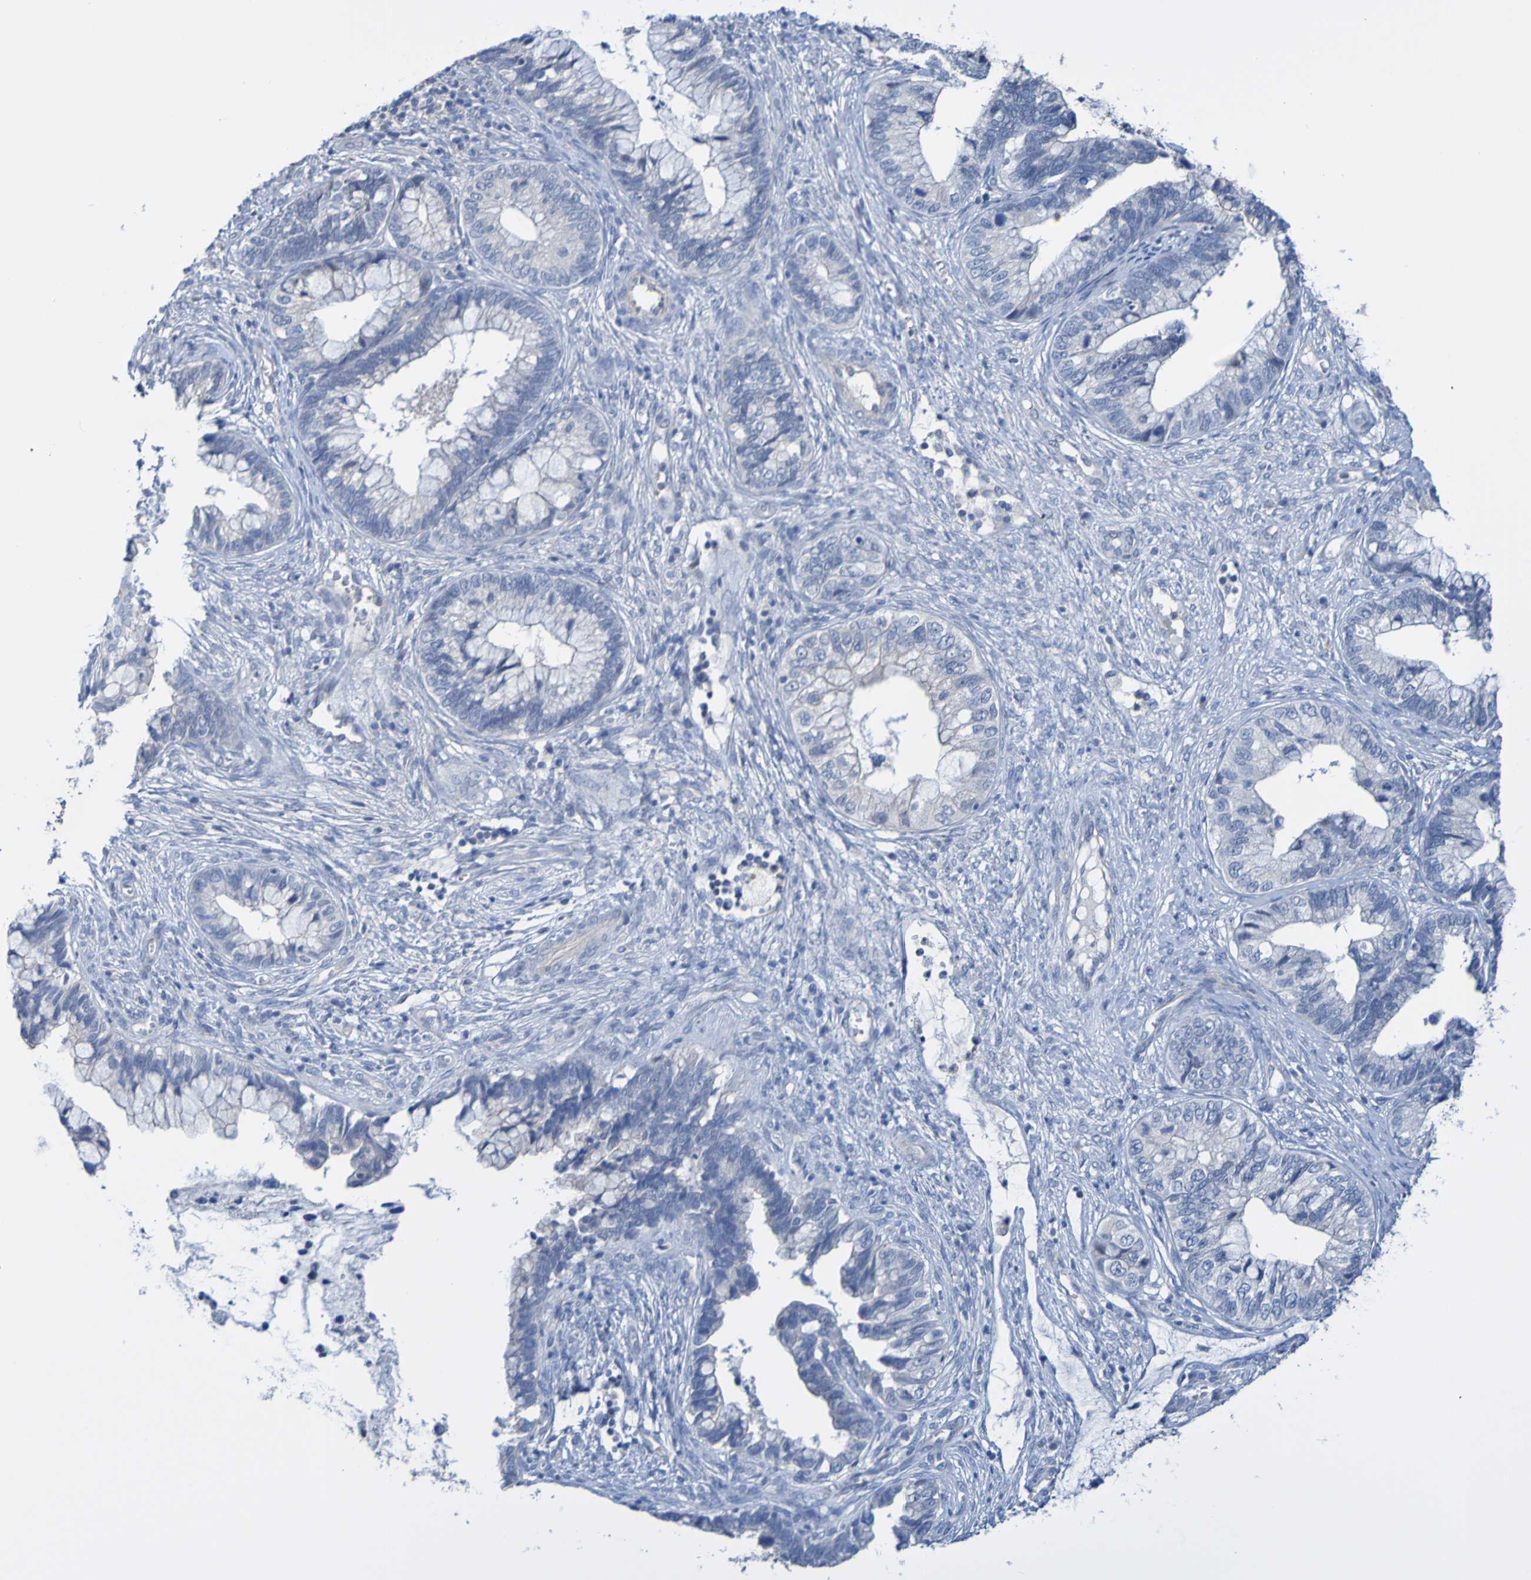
{"staining": {"intensity": "negative", "quantity": "none", "location": "none"}, "tissue": "cervical cancer", "cell_type": "Tumor cells", "image_type": "cancer", "snomed": [{"axis": "morphology", "description": "Adenocarcinoma, NOS"}, {"axis": "topography", "description": "Cervix"}], "caption": "Cervical cancer (adenocarcinoma) was stained to show a protein in brown. There is no significant positivity in tumor cells. Brightfield microscopy of immunohistochemistry stained with DAB (brown) and hematoxylin (blue), captured at high magnification.", "gene": "ACMSD", "patient": {"sex": "female", "age": 44}}